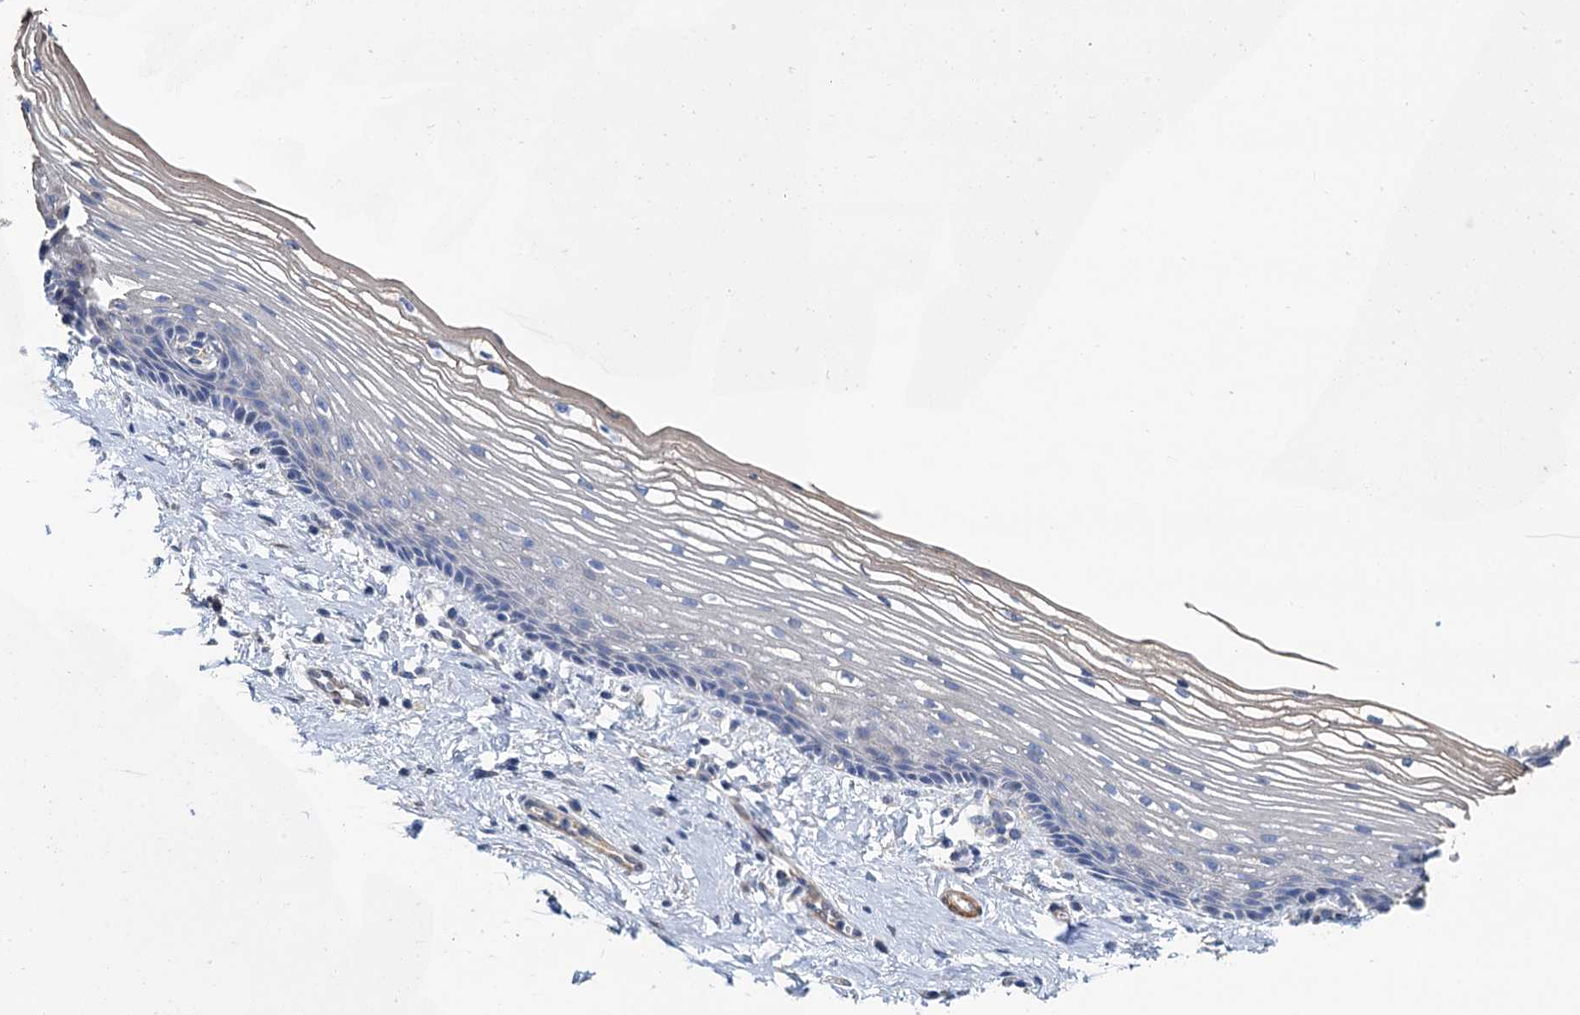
{"staining": {"intensity": "negative", "quantity": "none", "location": "none"}, "tissue": "vagina", "cell_type": "Squamous epithelial cells", "image_type": "normal", "snomed": [{"axis": "morphology", "description": "Normal tissue, NOS"}, {"axis": "topography", "description": "Vagina"}], "caption": "Normal vagina was stained to show a protein in brown. There is no significant staining in squamous epithelial cells. The staining was performed using DAB (3,3'-diaminobenzidine) to visualize the protein expression in brown, while the nuclei were stained in blue with hematoxylin (Magnification: 20x).", "gene": "SMCO3", "patient": {"sex": "female", "age": 46}}